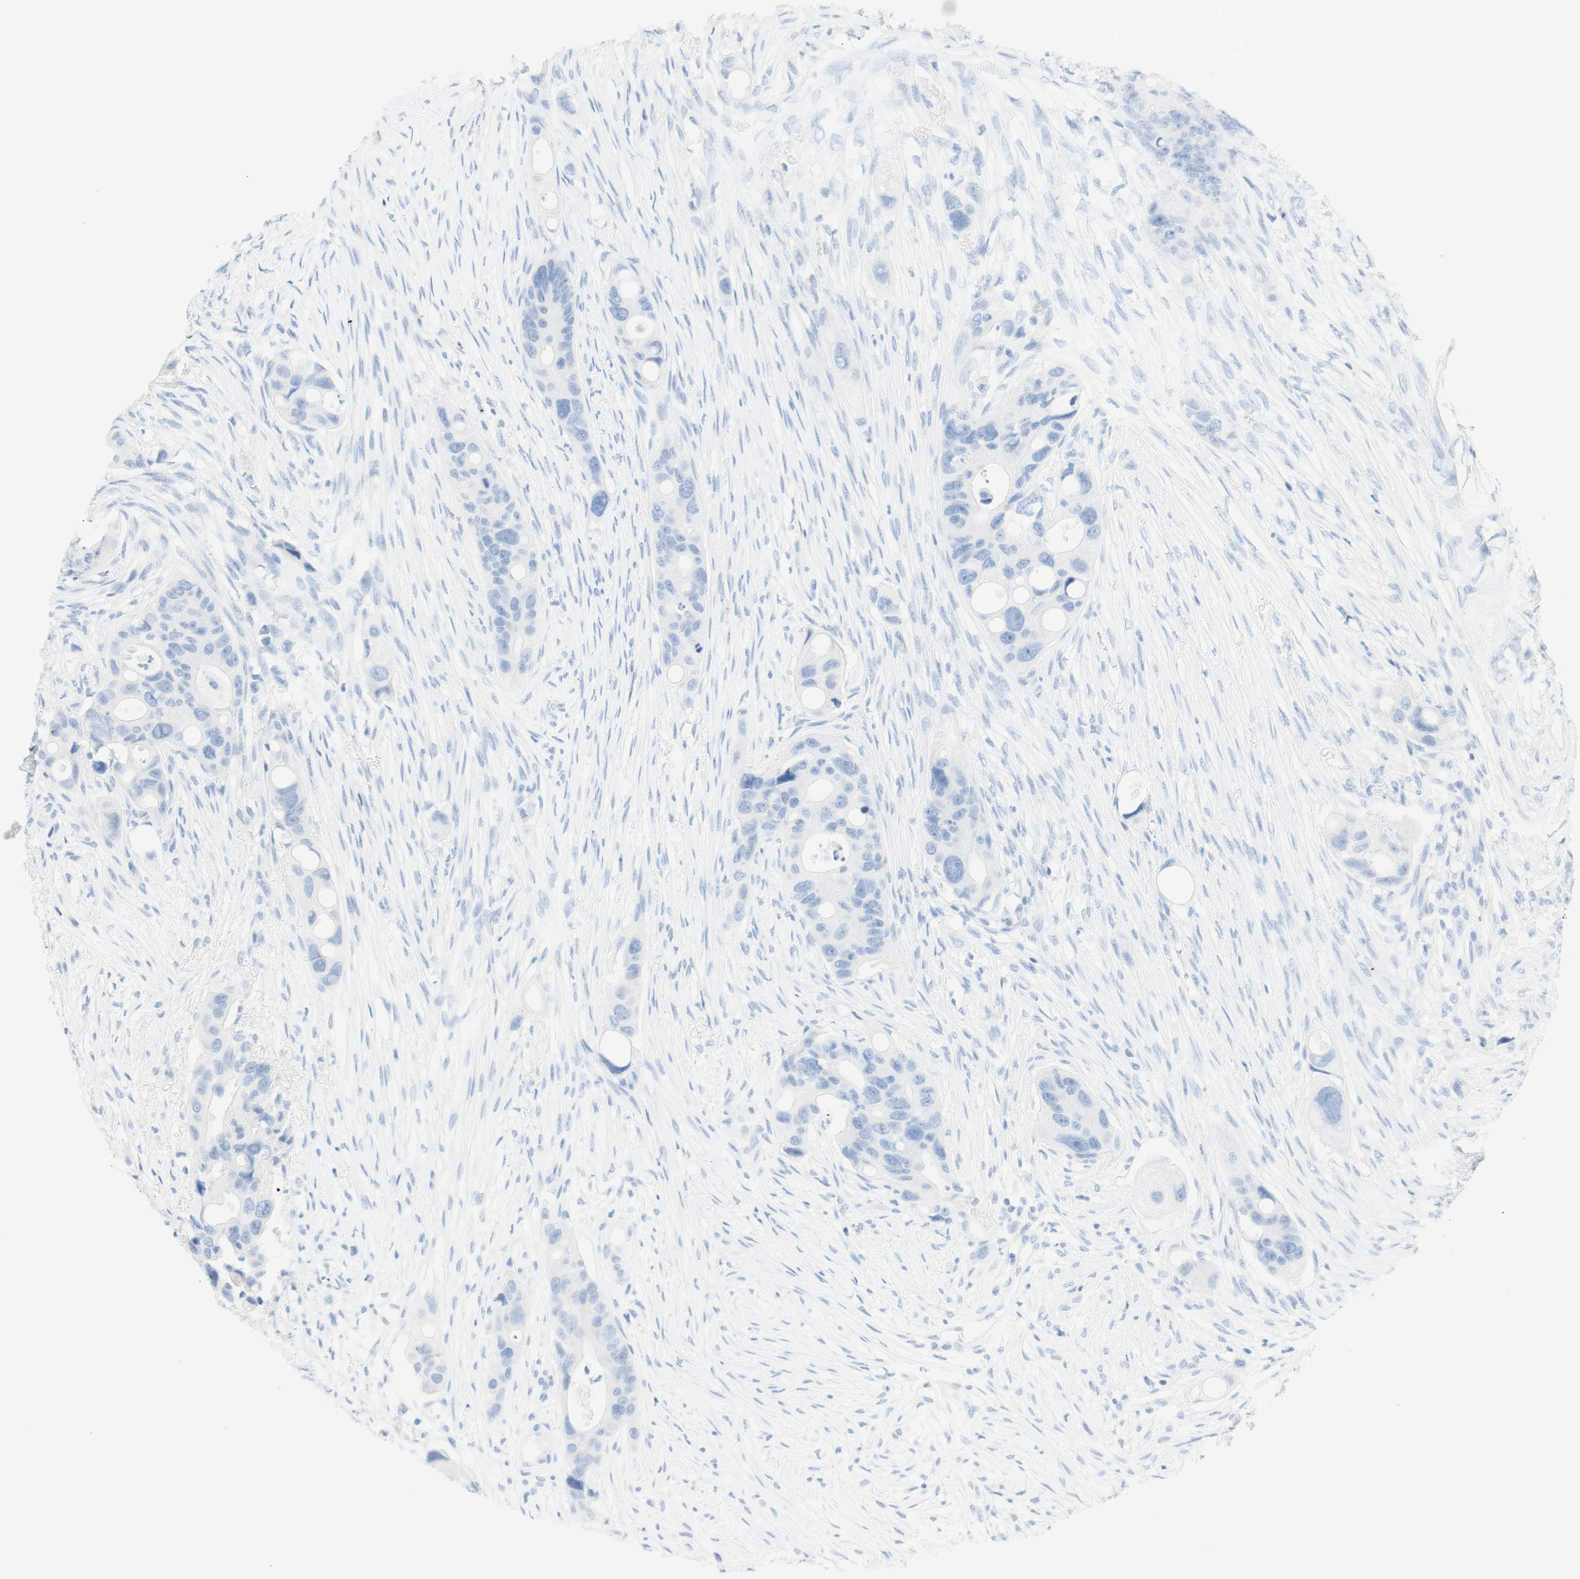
{"staining": {"intensity": "negative", "quantity": "none", "location": "none"}, "tissue": "colorectal cancer", "cell_type": "Tumor cells", "image_type": "cancer", "snomed": [{"axis": "morphology", "description": "Adenocarcinoma, NOS"}, {"axis": "topography", "description": "Colon"}], "caption": "There is no significant staining in tumor cells of adenocarcinoma (colorectal). (Brightfield microscopy of DAB (3,3'-diaminobenzidine) immunohistochemistry at high magnification).", "gene": "TPO", "patient": {"sex": "female", "age": 57}}